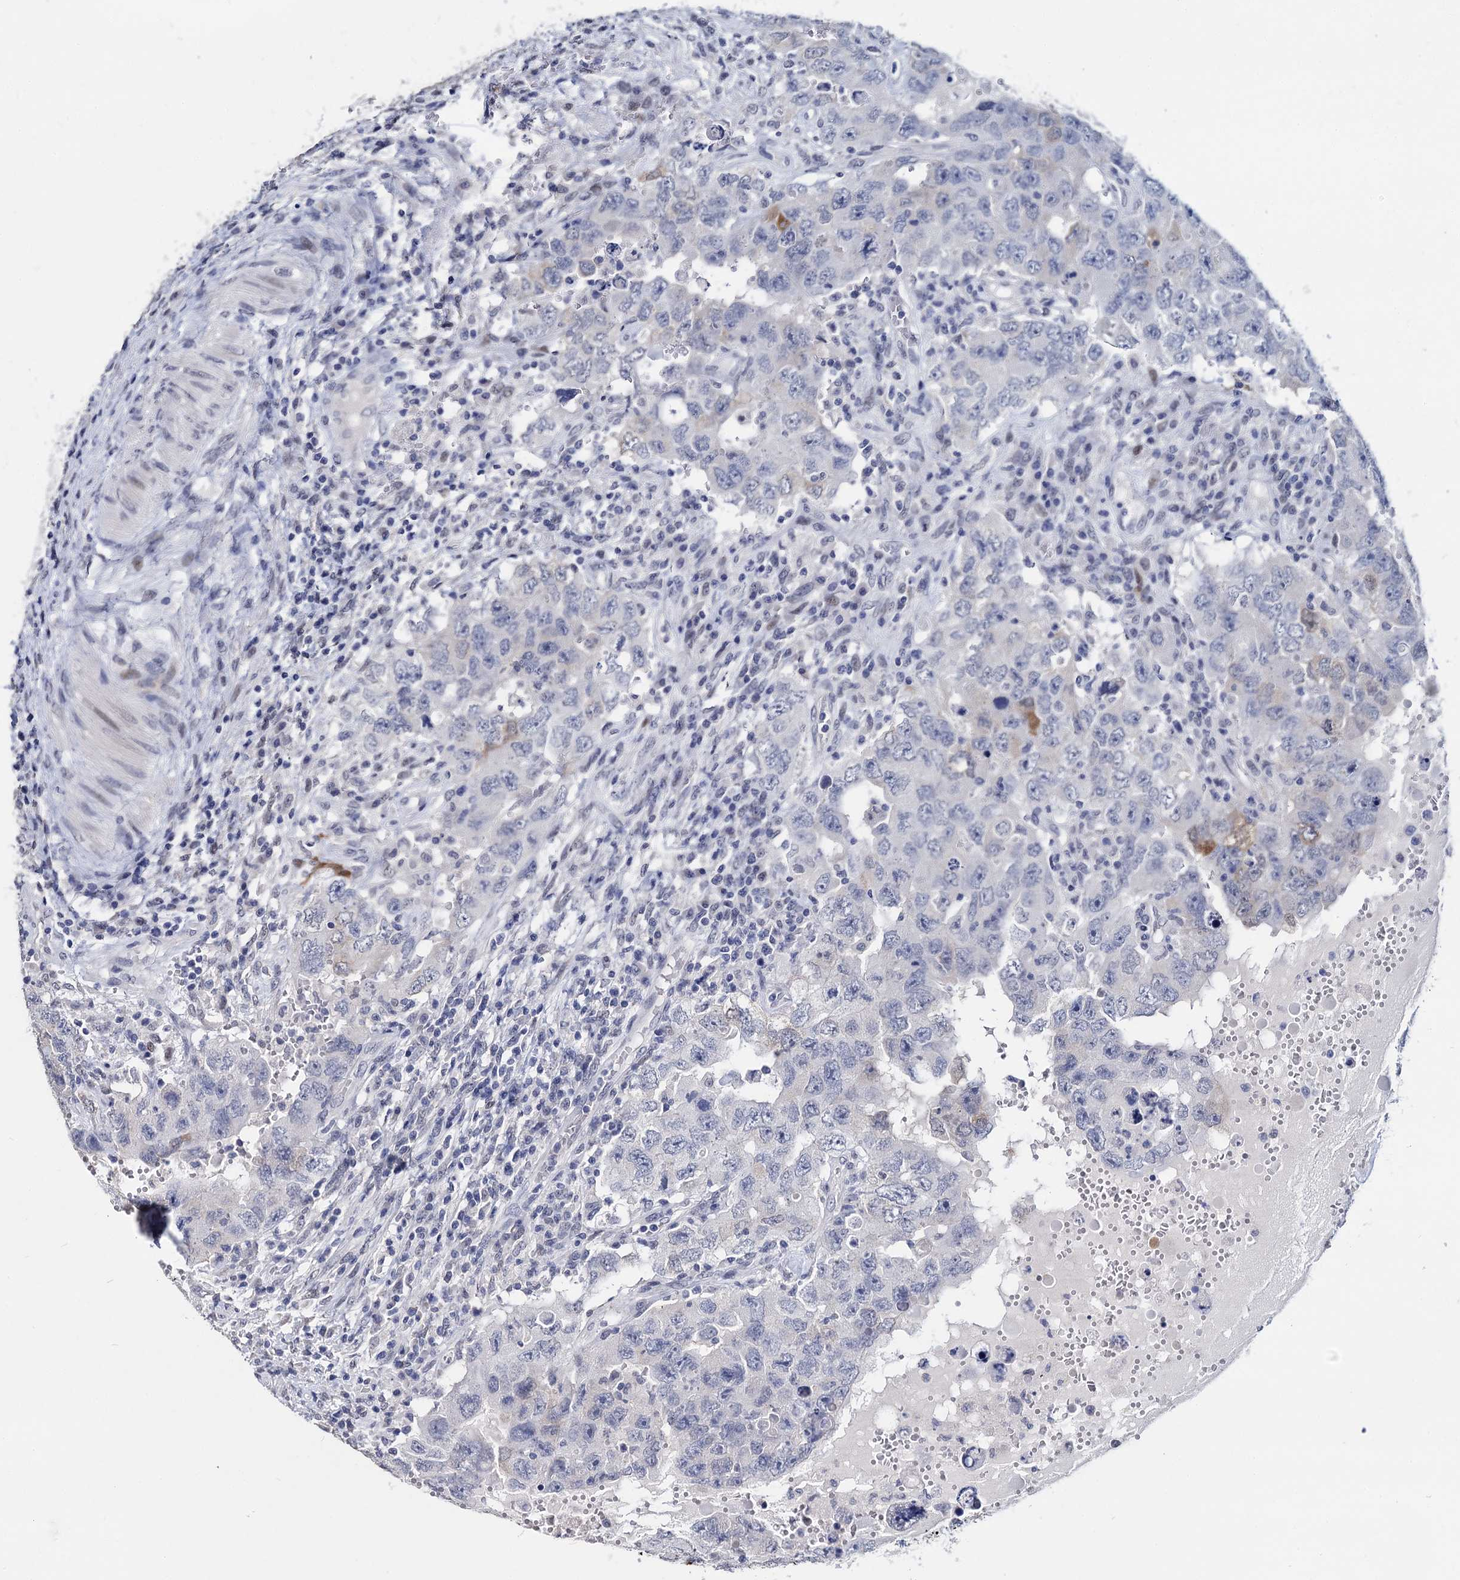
{"staining": {"intensity": "negative", "quantity": "none", "location": "none"}, "tissue": "testis cancer", "cell_type": "Tumor cells", "image_type": "cancer", "snomed": [{"axis": "morphology", "description": "Carcinoma, Embryonal, NOS"}, {"axis": "topography", "description": "Testis"}], "caption": "Image shows no protein positivity in tumor cells of testis embryonal carcinoma tissue.", "gene": "MAGEA4", "patient": {"sex": "male", "age": 26}}